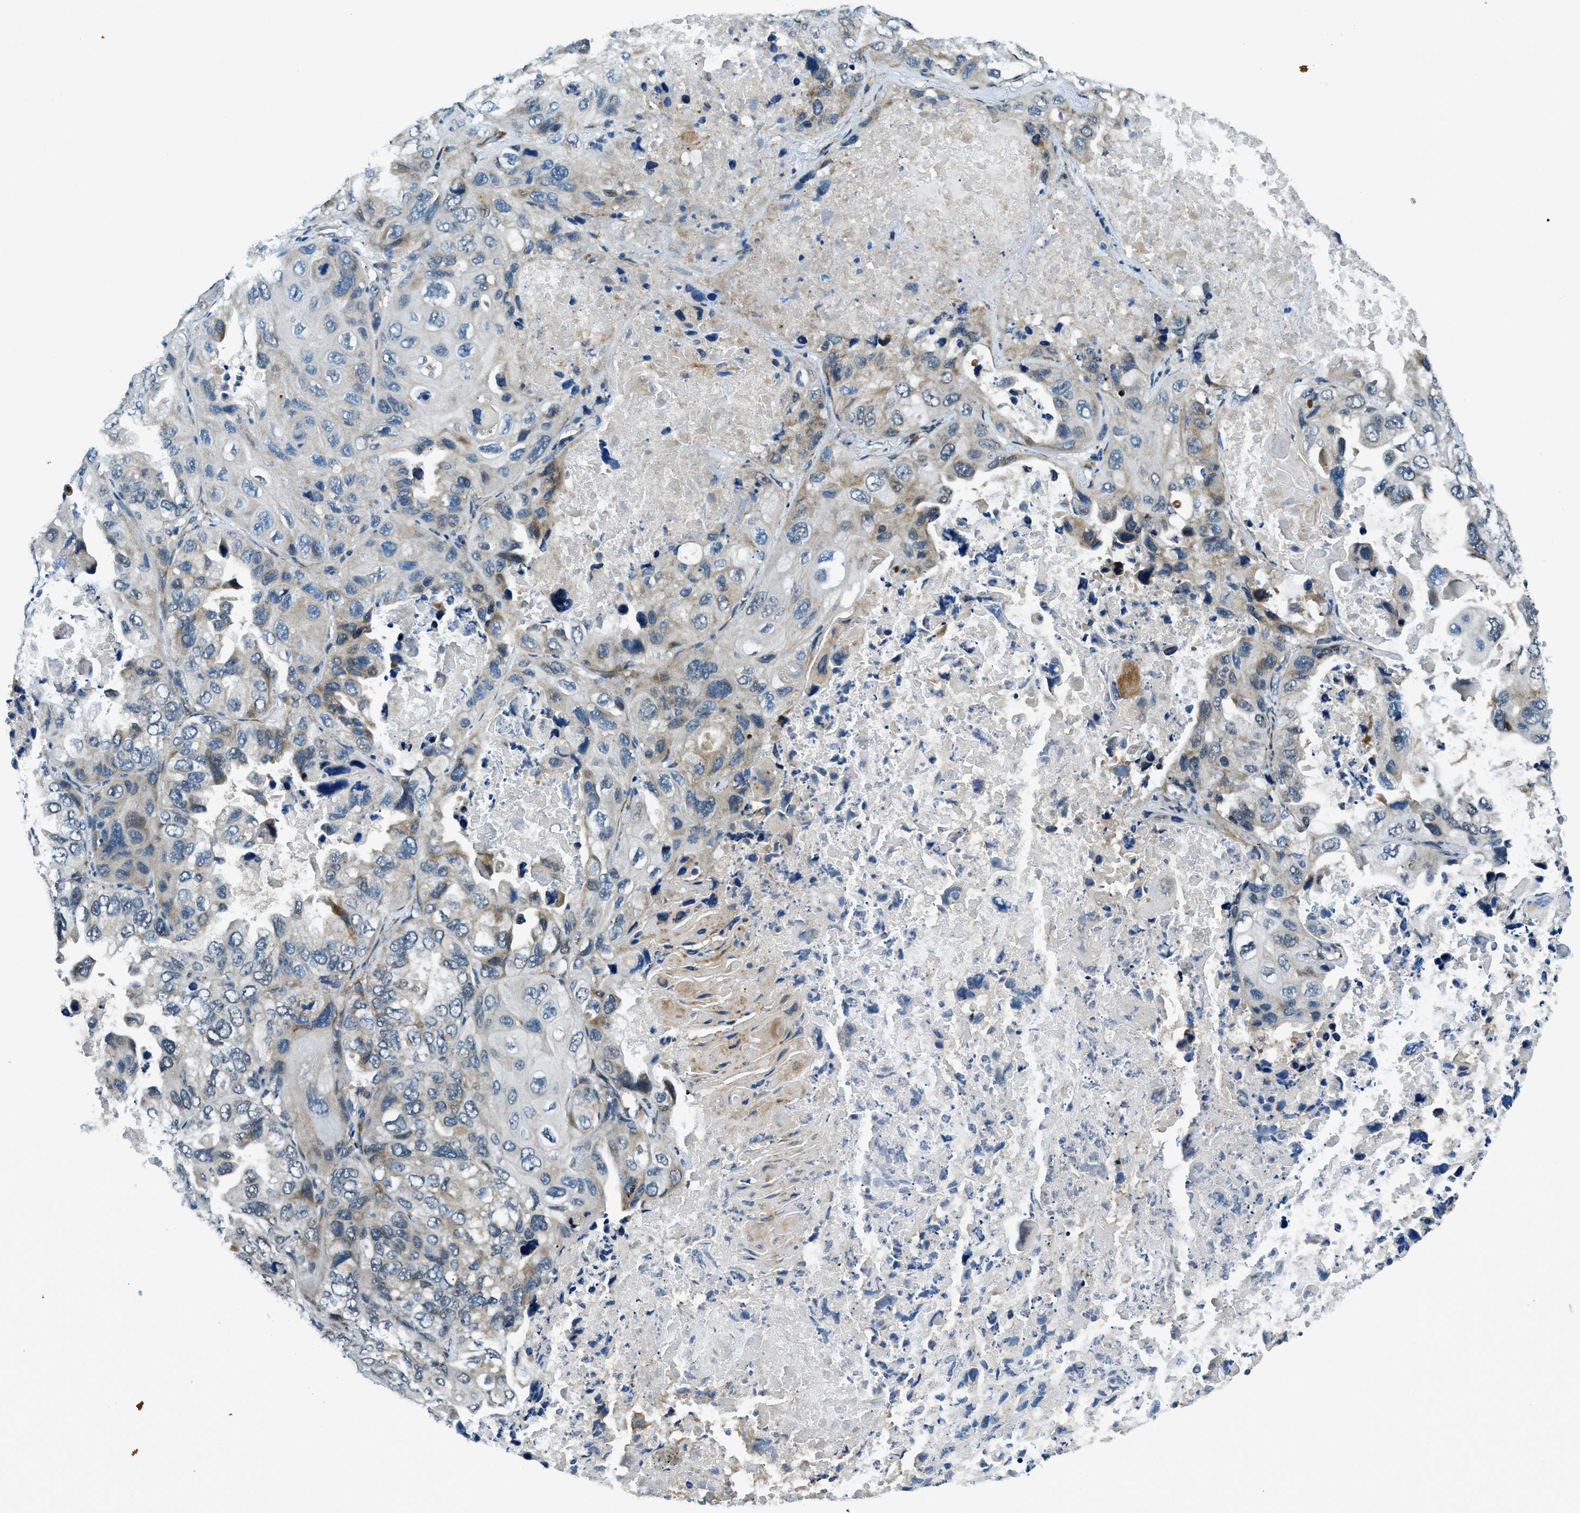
{"staining": {"intensity": "moderate", "quantity": "<25%", "location": "cytoplasmic/membranous"}, "tissue": "lung cancer", "cell_type": "Tumor cells", "image_type": "cancer", "snomed": [{"axis": "morphology", "description": "Squamous cell carcinoma, NOS"}, {"axis": "topography", "description": "Lung"}], "caption": "Moderate cytoplasmic/membranous protein staining is seen in about <25% of tumor cells in lung cancer. Nuclei are stained in blue.", "gene": "GINM1", "patient": {"sex": "female", "age": 73}}